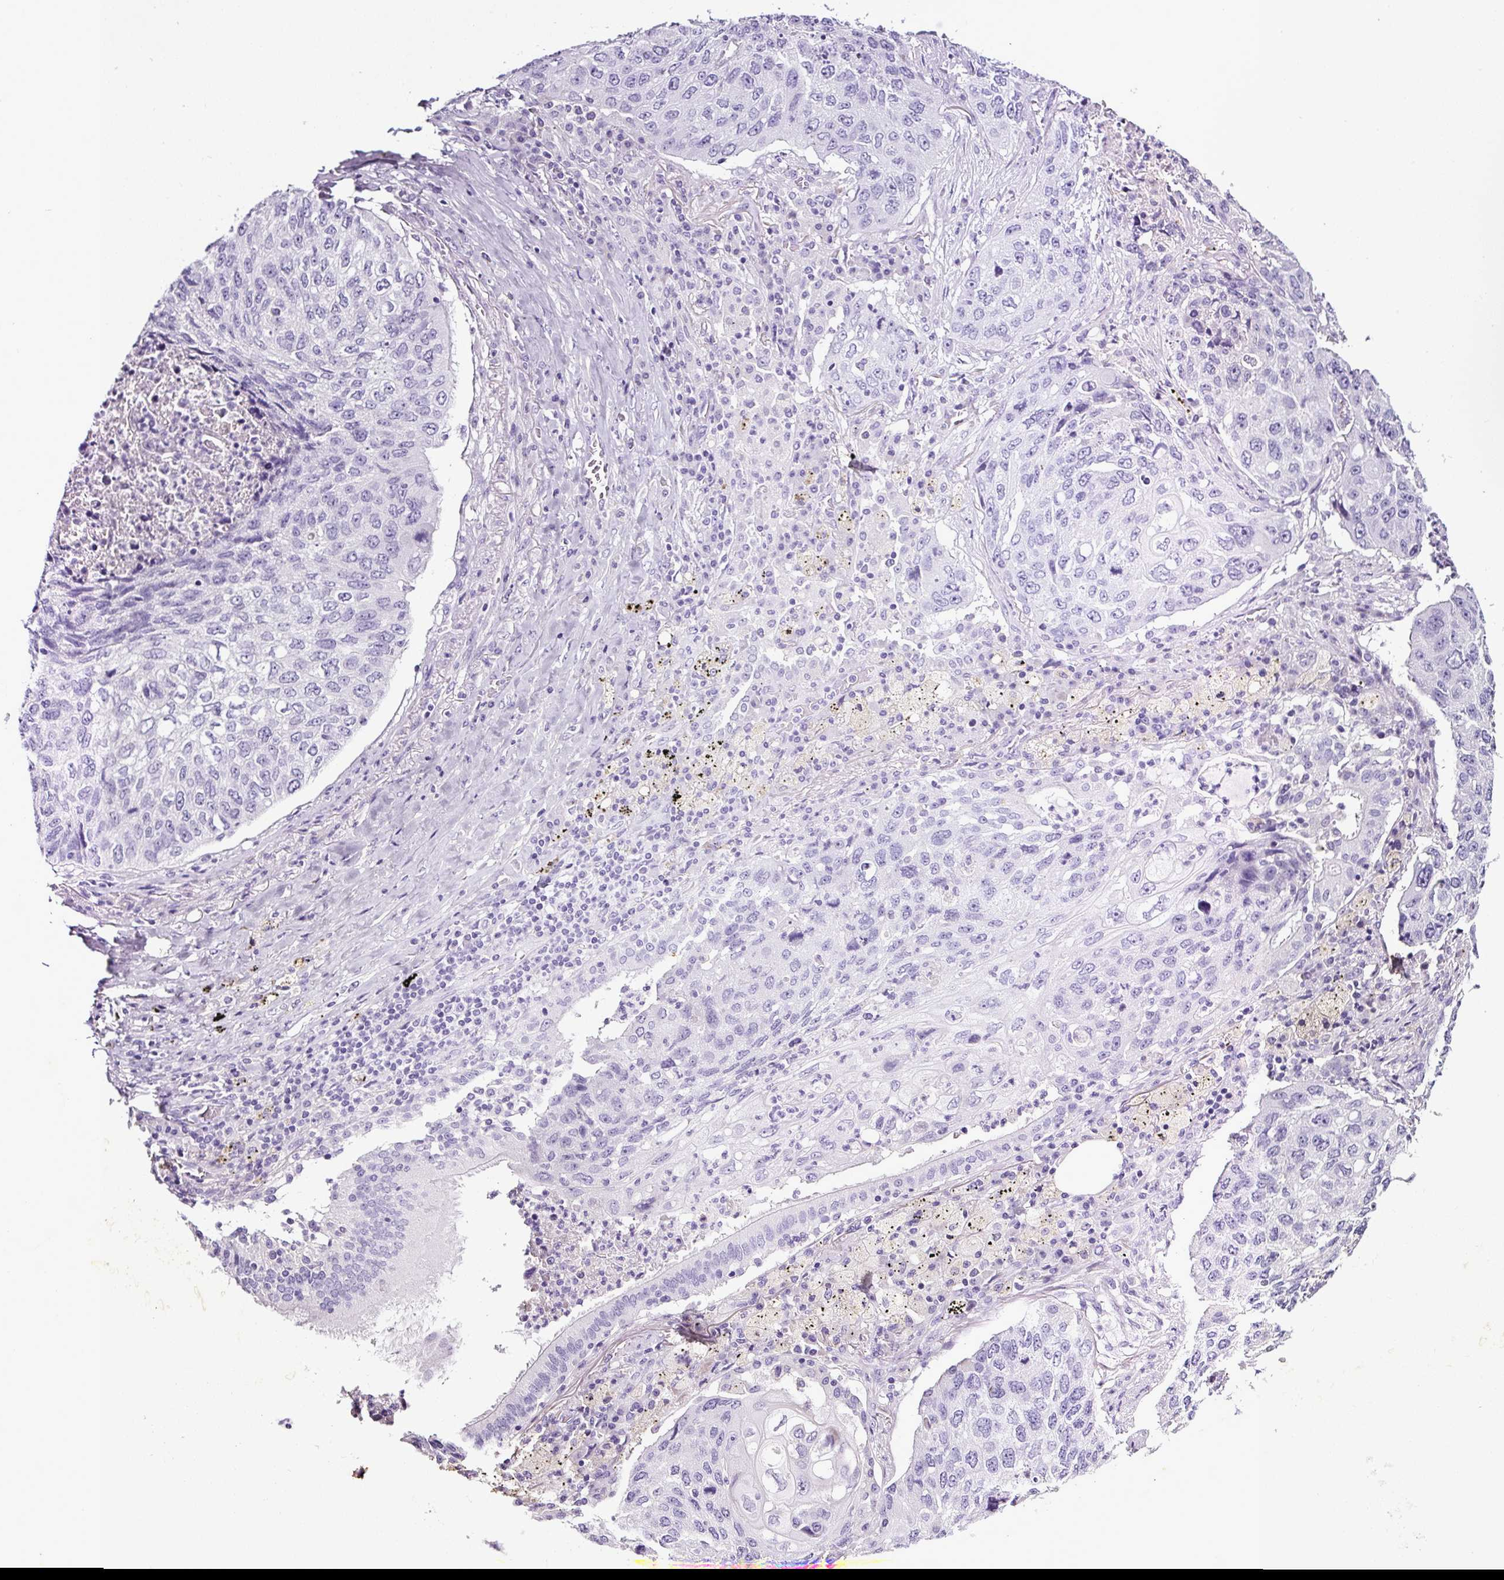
{"staining": {"intensity": "negative", "quantity": "none", "location": "none"}, "tissue": "lung cancer", "cell_type": "Tumor cells", "image_type": "cancer", "snomed": [{"axis": "morphology", "description": "Squamous cell carcinoma, NOS"}, {"axis": "topography", "description": "Lung"}], "caption": "This micrograph is of lung cancer stained with immunohistochemistry to label a protein in brown with the nuclei are counter-stained blue. There is no positivity in tumor cells.", "gene": "SP8", "patient": {"sex": "female", "age": 63}}